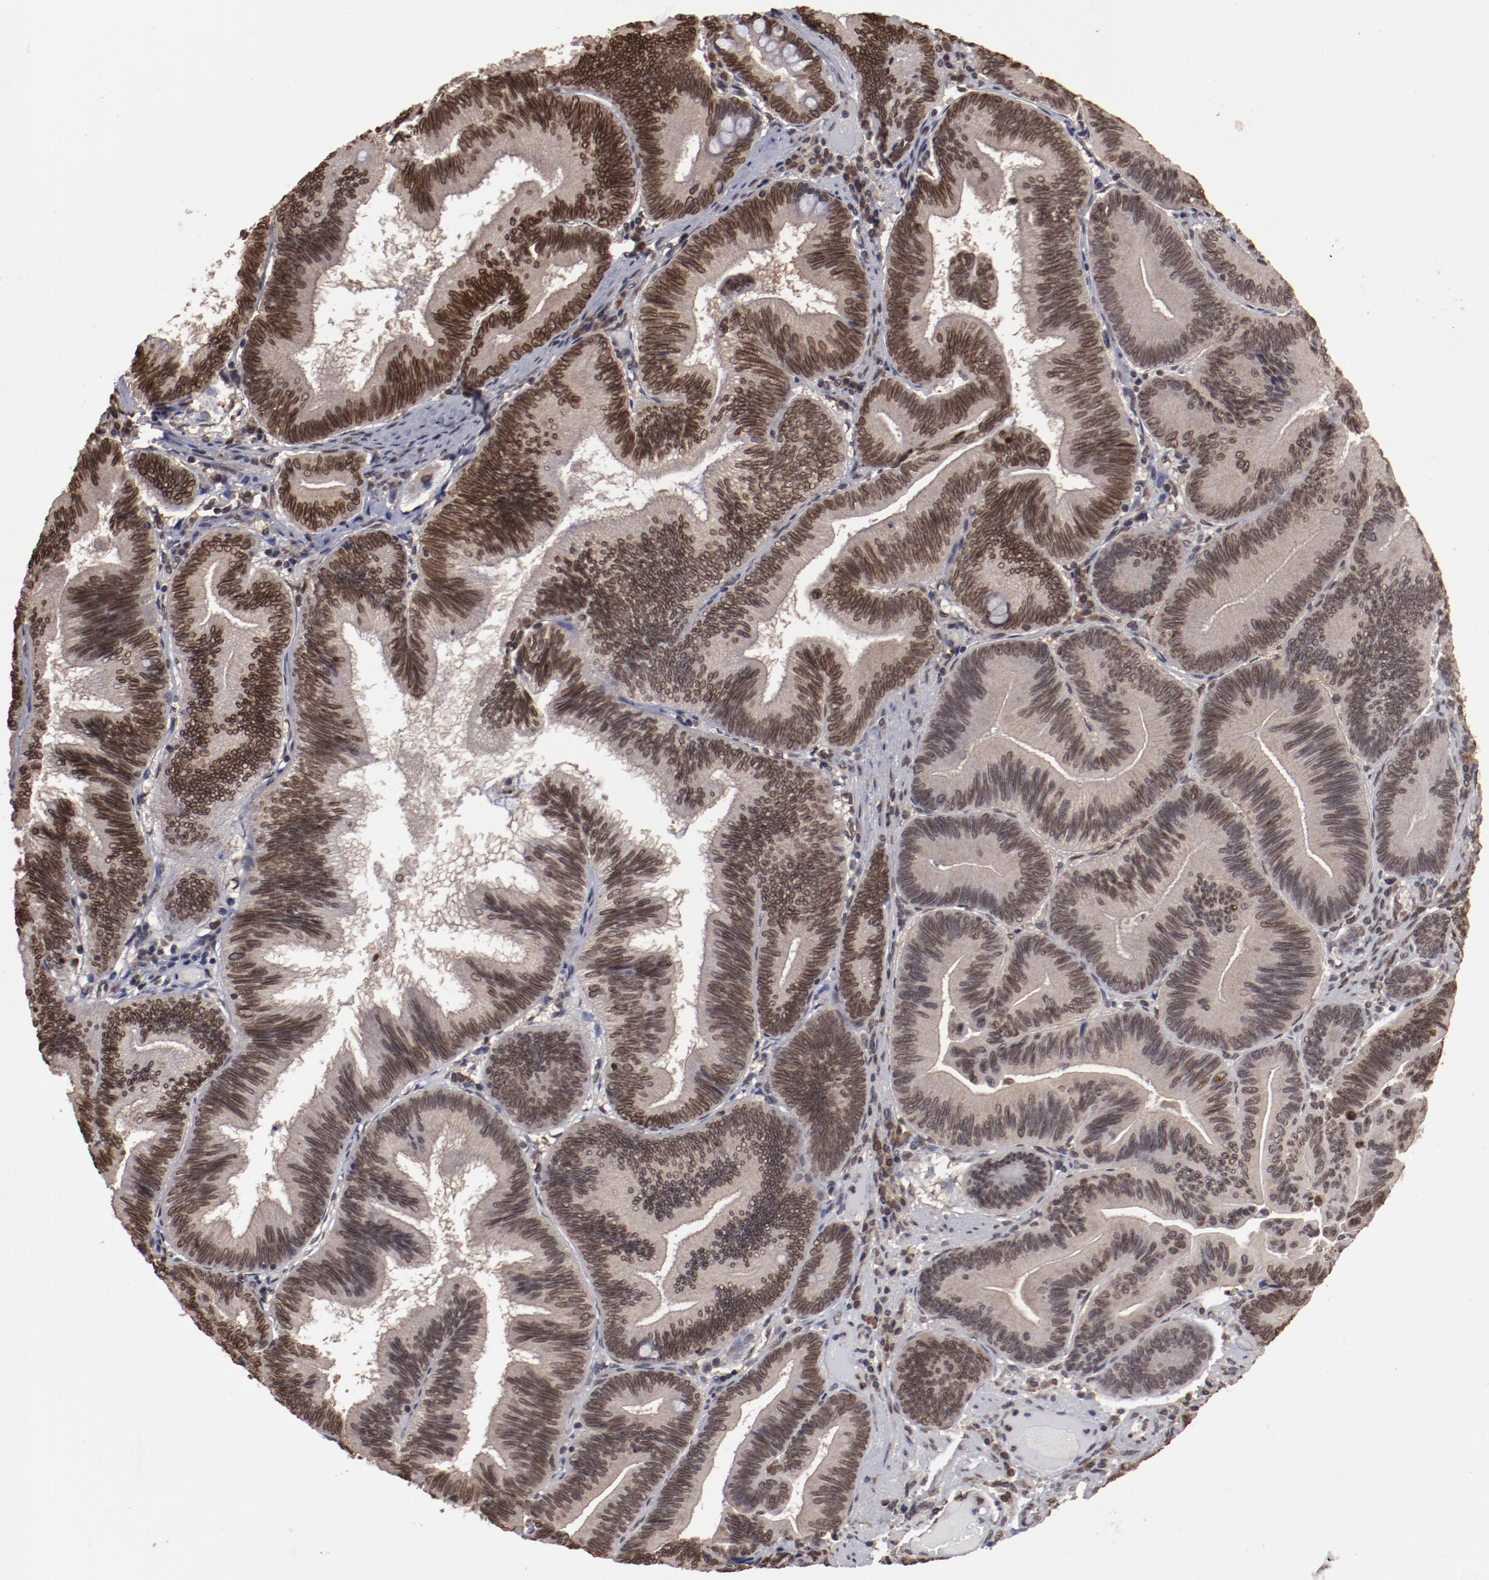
{"staining": {"intensity": "strong", "quantity": ">75%", "location": "nuclear"}, "tissue": "pancreatic cancer", "cell_type": "Tumor cells", "image_type": "cancer", "snomed": [{"axis": "morphology", "description": "Adenocarcinoma, NOS"}, {"axis": "topography", "description": "Pancreas"}], "caption": "Brown immunohistochemical staining in human pancreatic cancer reveals strong nuclear staining in approximately >75% of tumor cells. Nuclei are stained in blue.", "gene": "AKT1", "patient": {"sex": "male", "age": 82}}